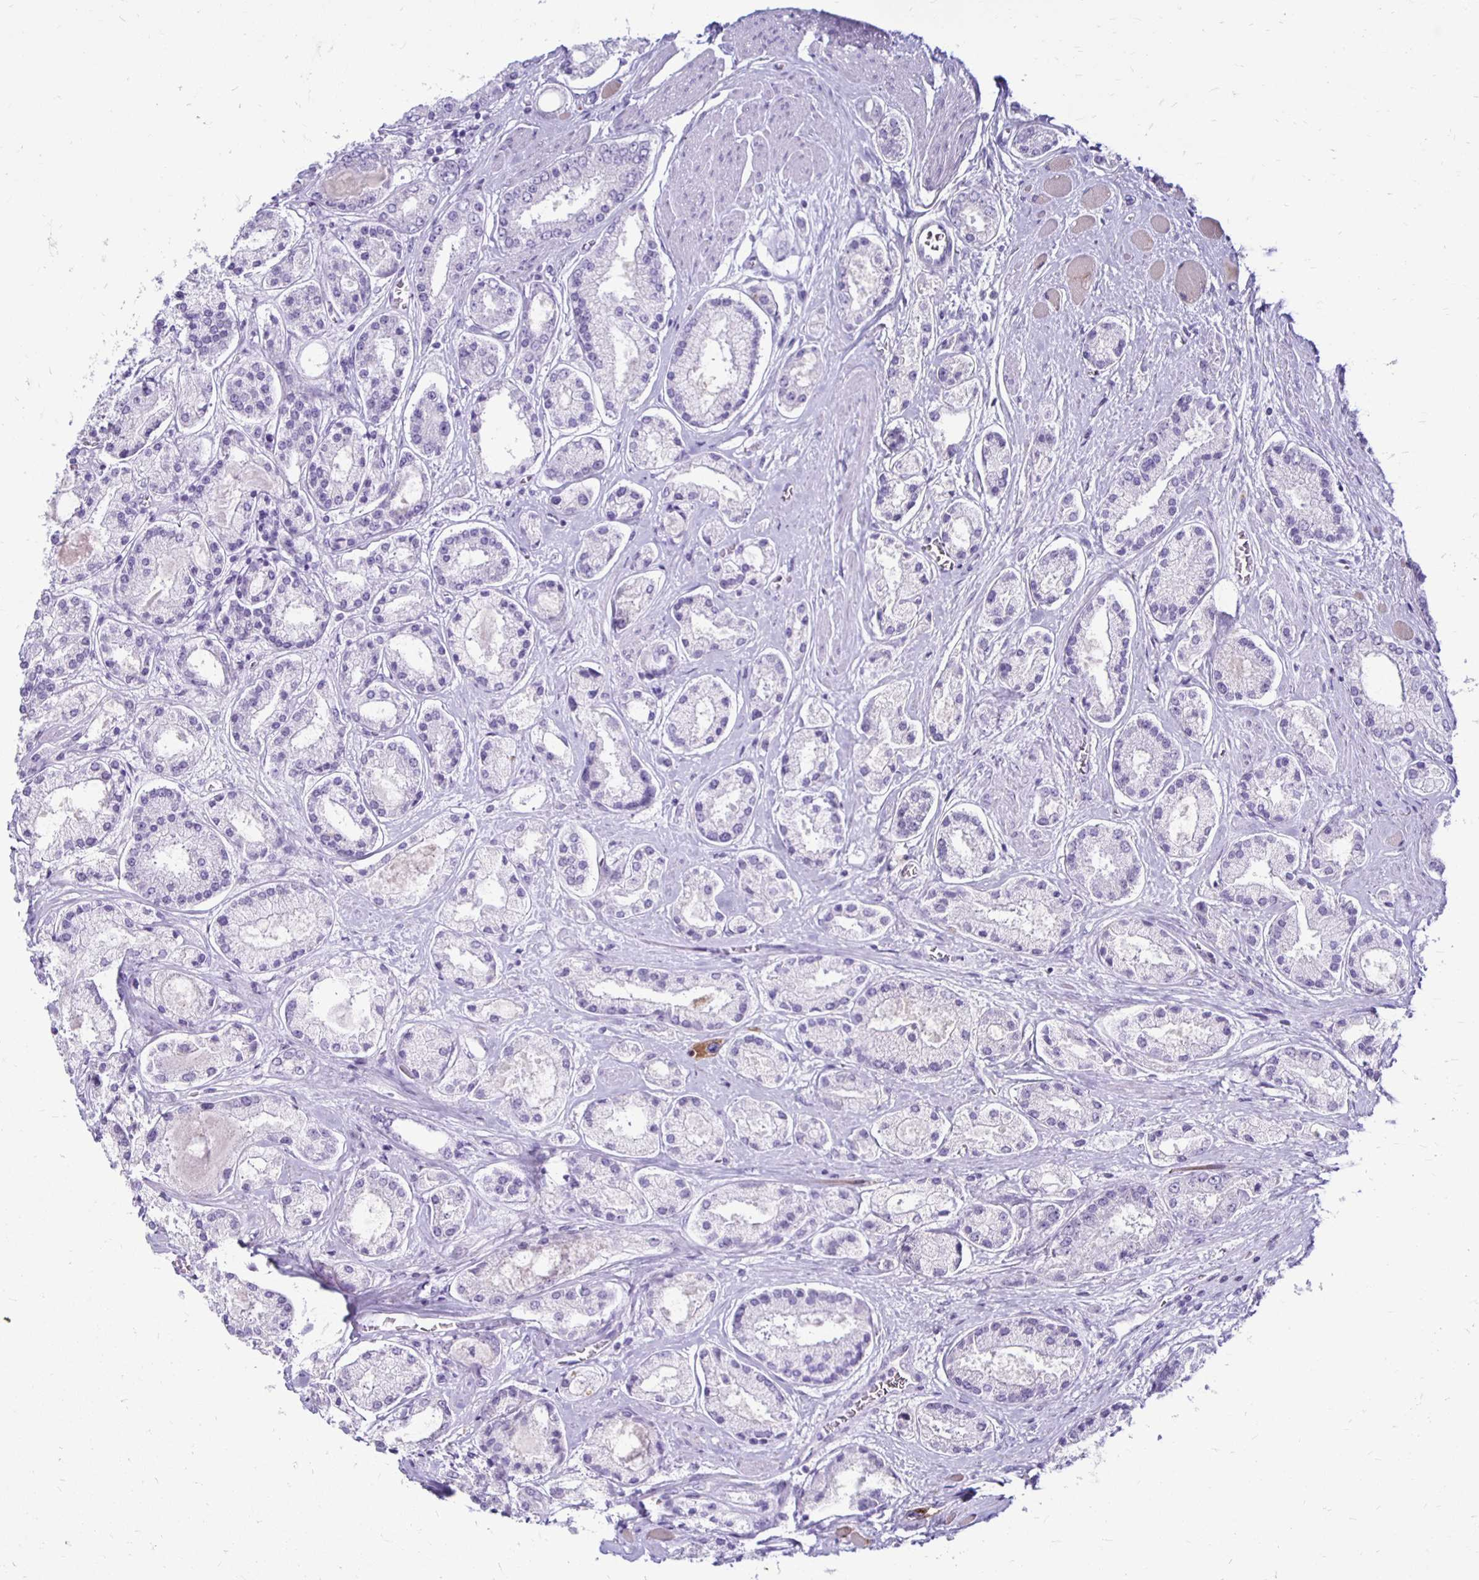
{"staining": {"intensity": "negative", "quantity": "none", "location": "none"}, "tissue": "prostate cancer", "cell_type": "Tumor cells", "image_type": "cancer", "snomed": [{"axis": "morphology", "description": "Adenocarcinoma, High grade"}, {"axis": "topography", "description": "Prostate"}], "caption": "There is no significant expression in tumor cells of adenocarcinoma (high-grade) (prostate). Nuclei are stained in blue.", "gene": "RYR1", "patient": {"sex": "male", "age": 67}}